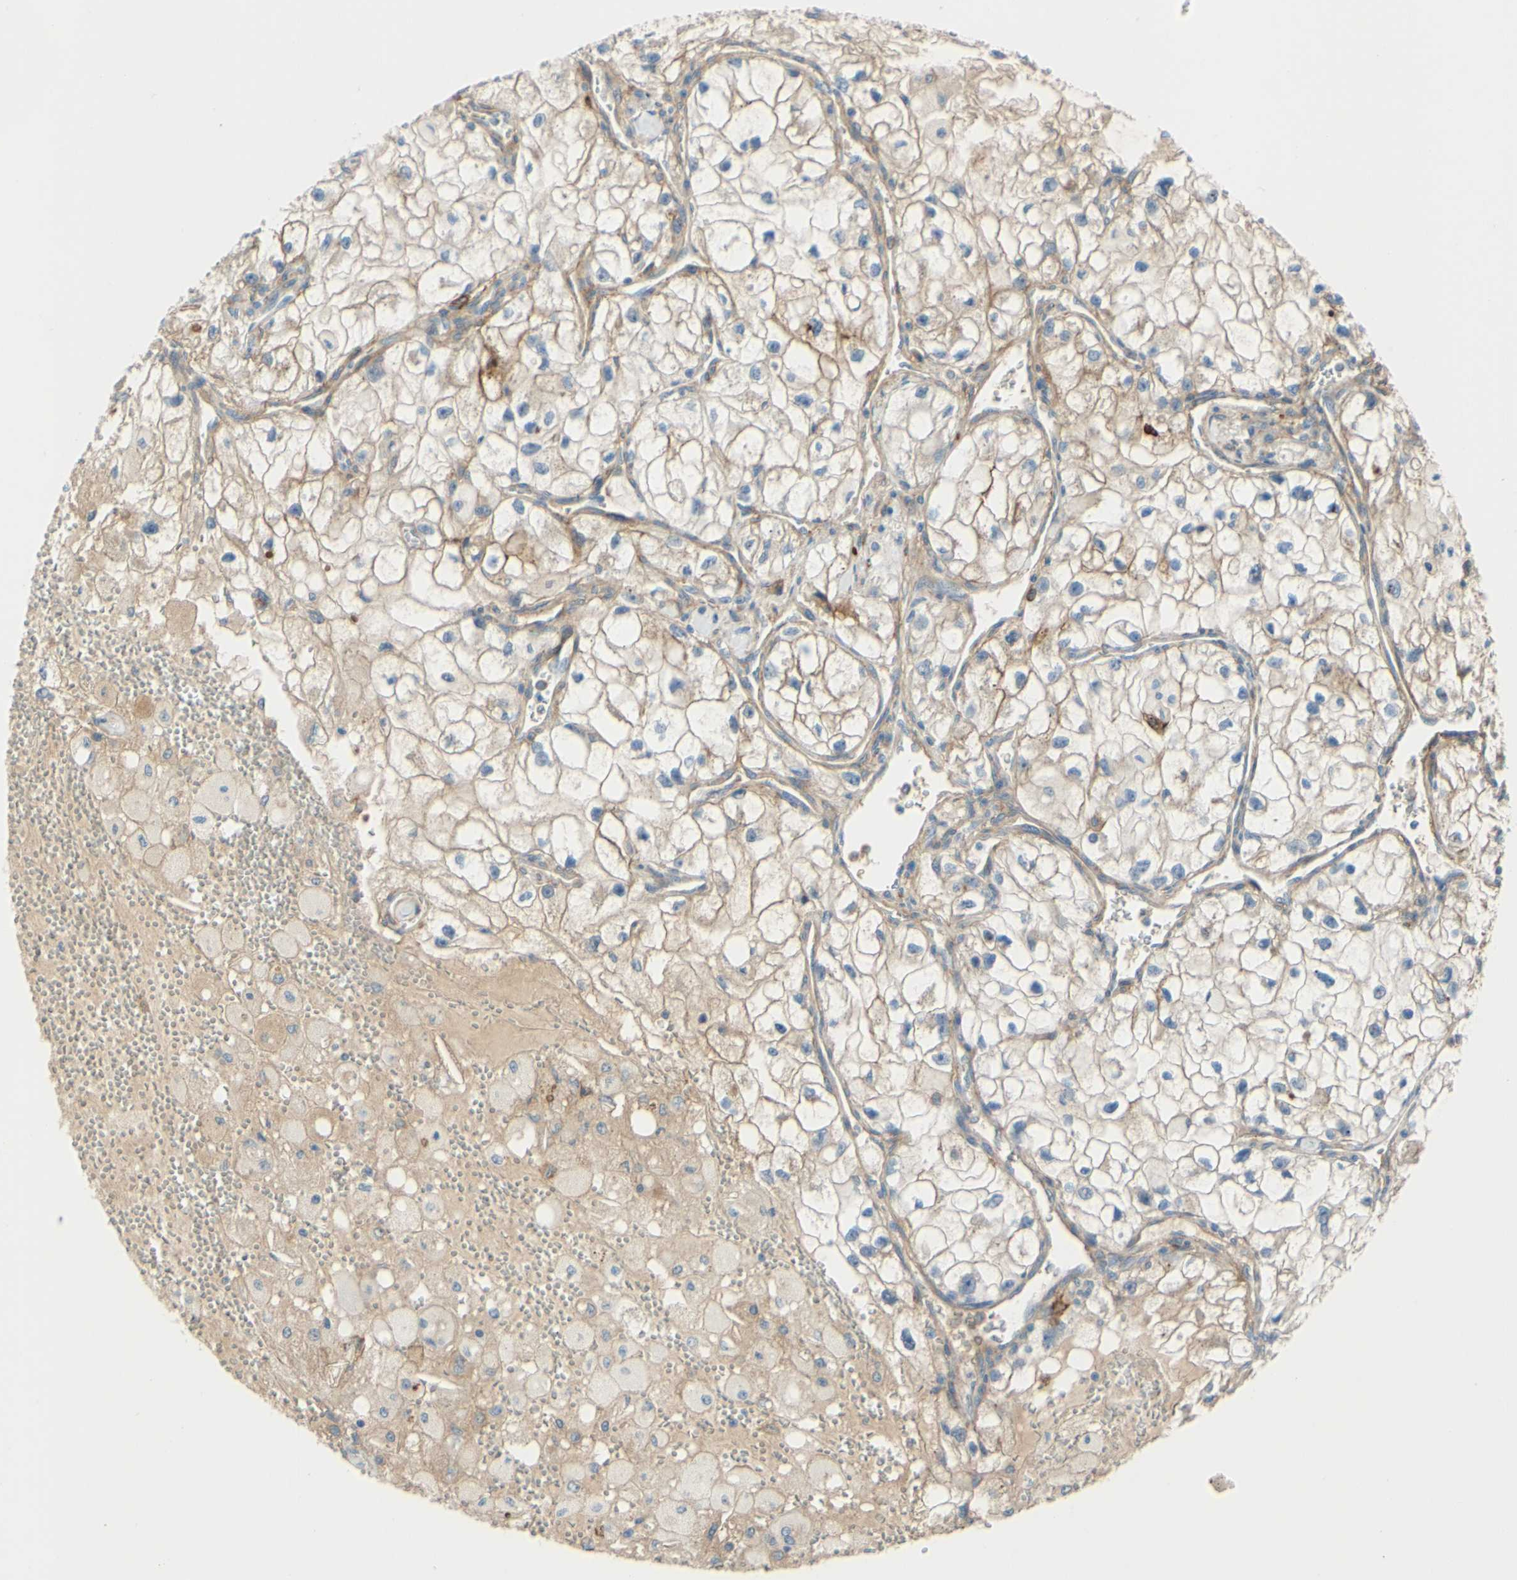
{"staining": {"intensity": "weak", "quantity": ">75%", "location": "cytoplasmic/membranous"}, "tissue": "renal cancer", "cell_type": "Tumor cells", "image_type": "cancer", "snomed": [{"axis": "morphology", "description": "Adenocarcinoma, NOS"}, {"axis": "topography", "description": "Kidney"}], "caption": "Adenocarcinoma (renal) tissue displays weak cytoplasmic/membranous positivity in approximately >75% of tumor cells, visualized by immunohistochemistry. Using DAB (3,3'-diaminobenzidine) (brown) and hematoxylin (blue) stains, captured at high magnification using brightfield microscopy.", "gene": "ARHGAP1", "patient": {"sex": "female", "age": 70}}